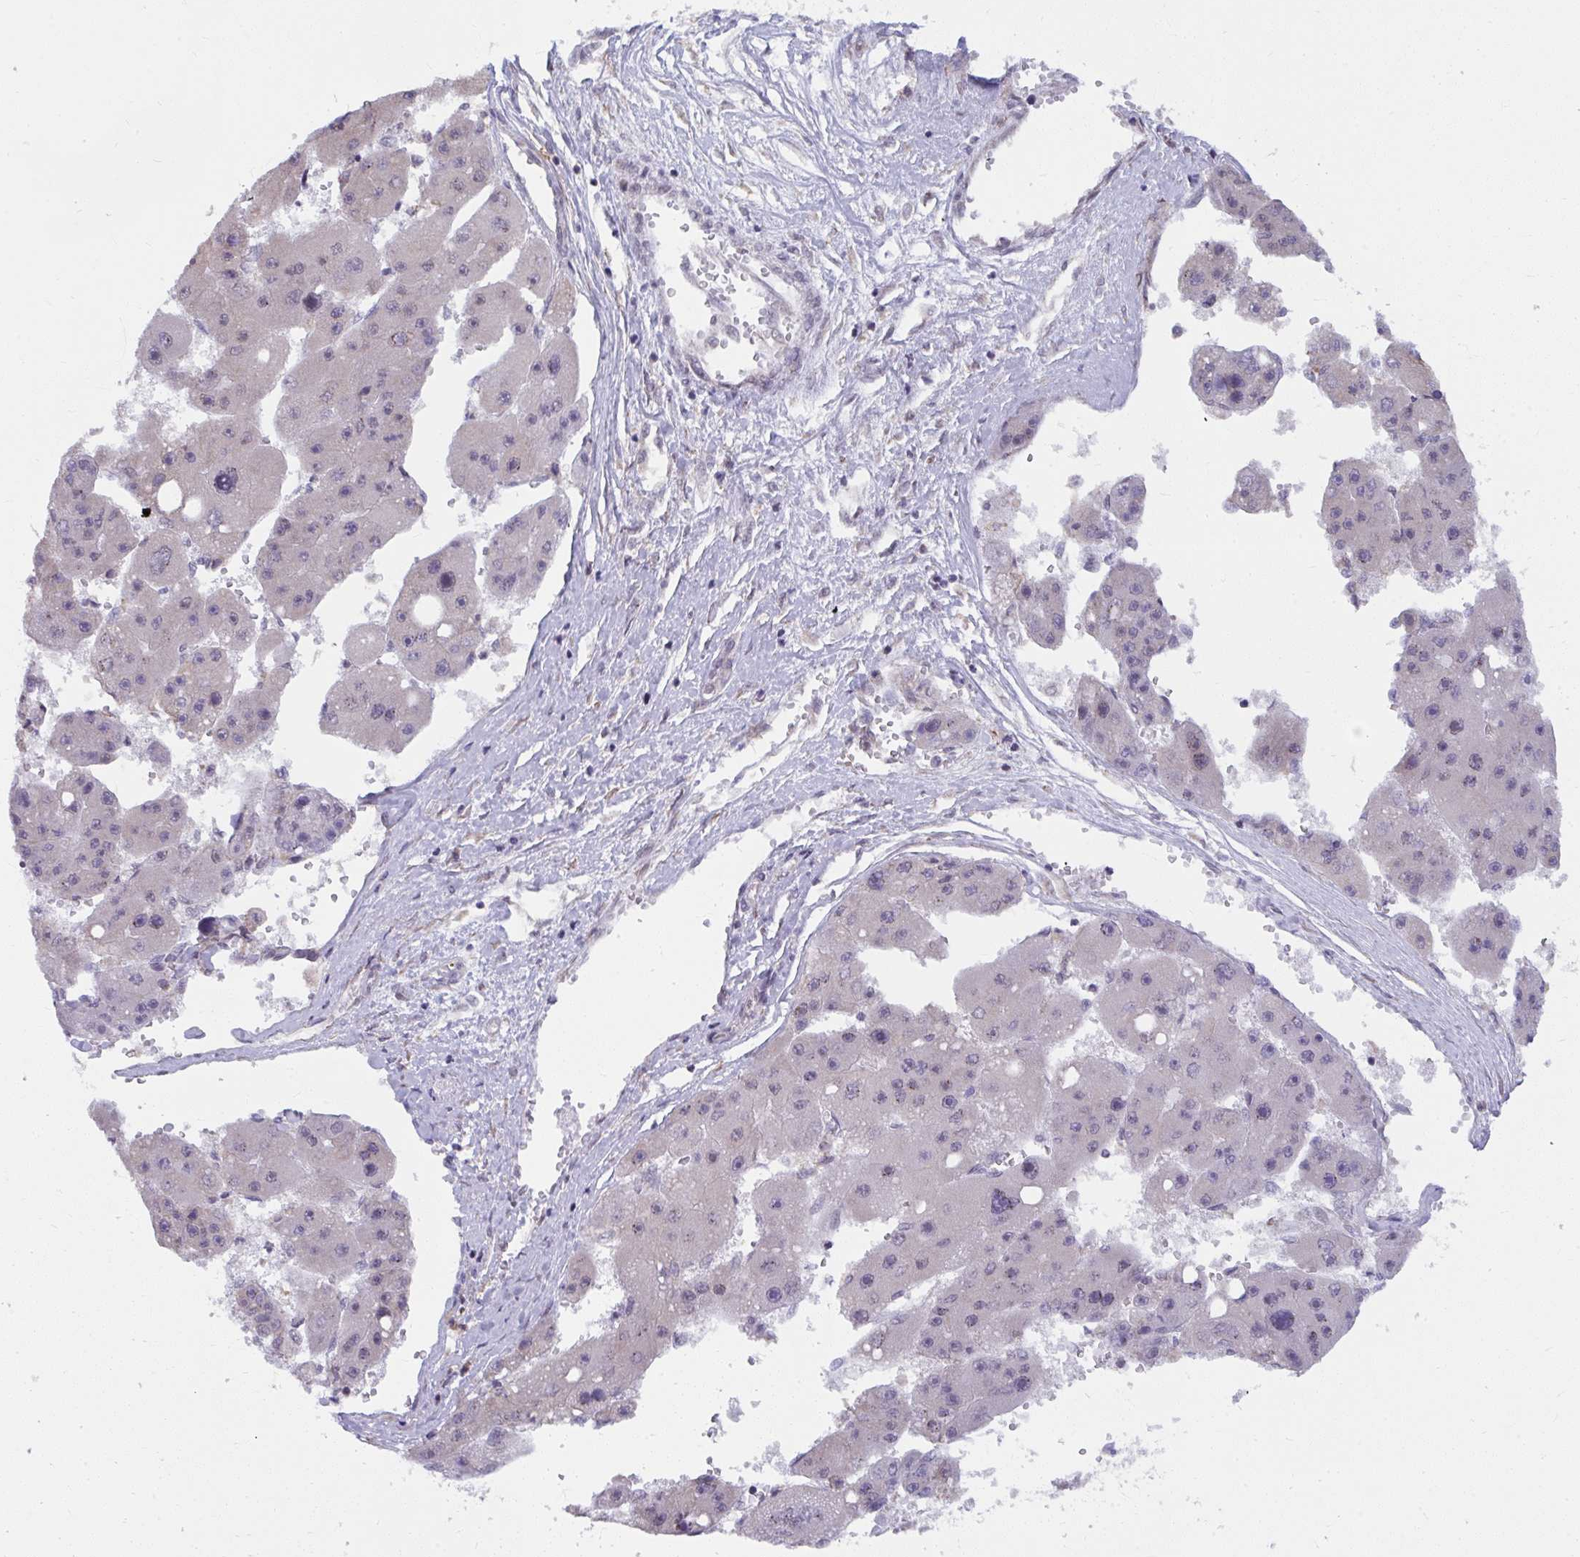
{"staining": {"intensity": "negative", "quantity": "none", "location": "none"}, "tissue": "liver cancer", "cell_type": "Tumor cells", "image_type": "cancer", "snomed": [{"axis": "morphology", "description": "Carcinoma, Hepatocellular, NOS"}, {"axis": "topography", "description": "Liver"}], "caption": "This is a image of immunohistochemistry staining of liver cancer, which shows no staining in tumor cells.", "gene": "NMNAT1", "patient": {"sex": "female", "age": 61}}